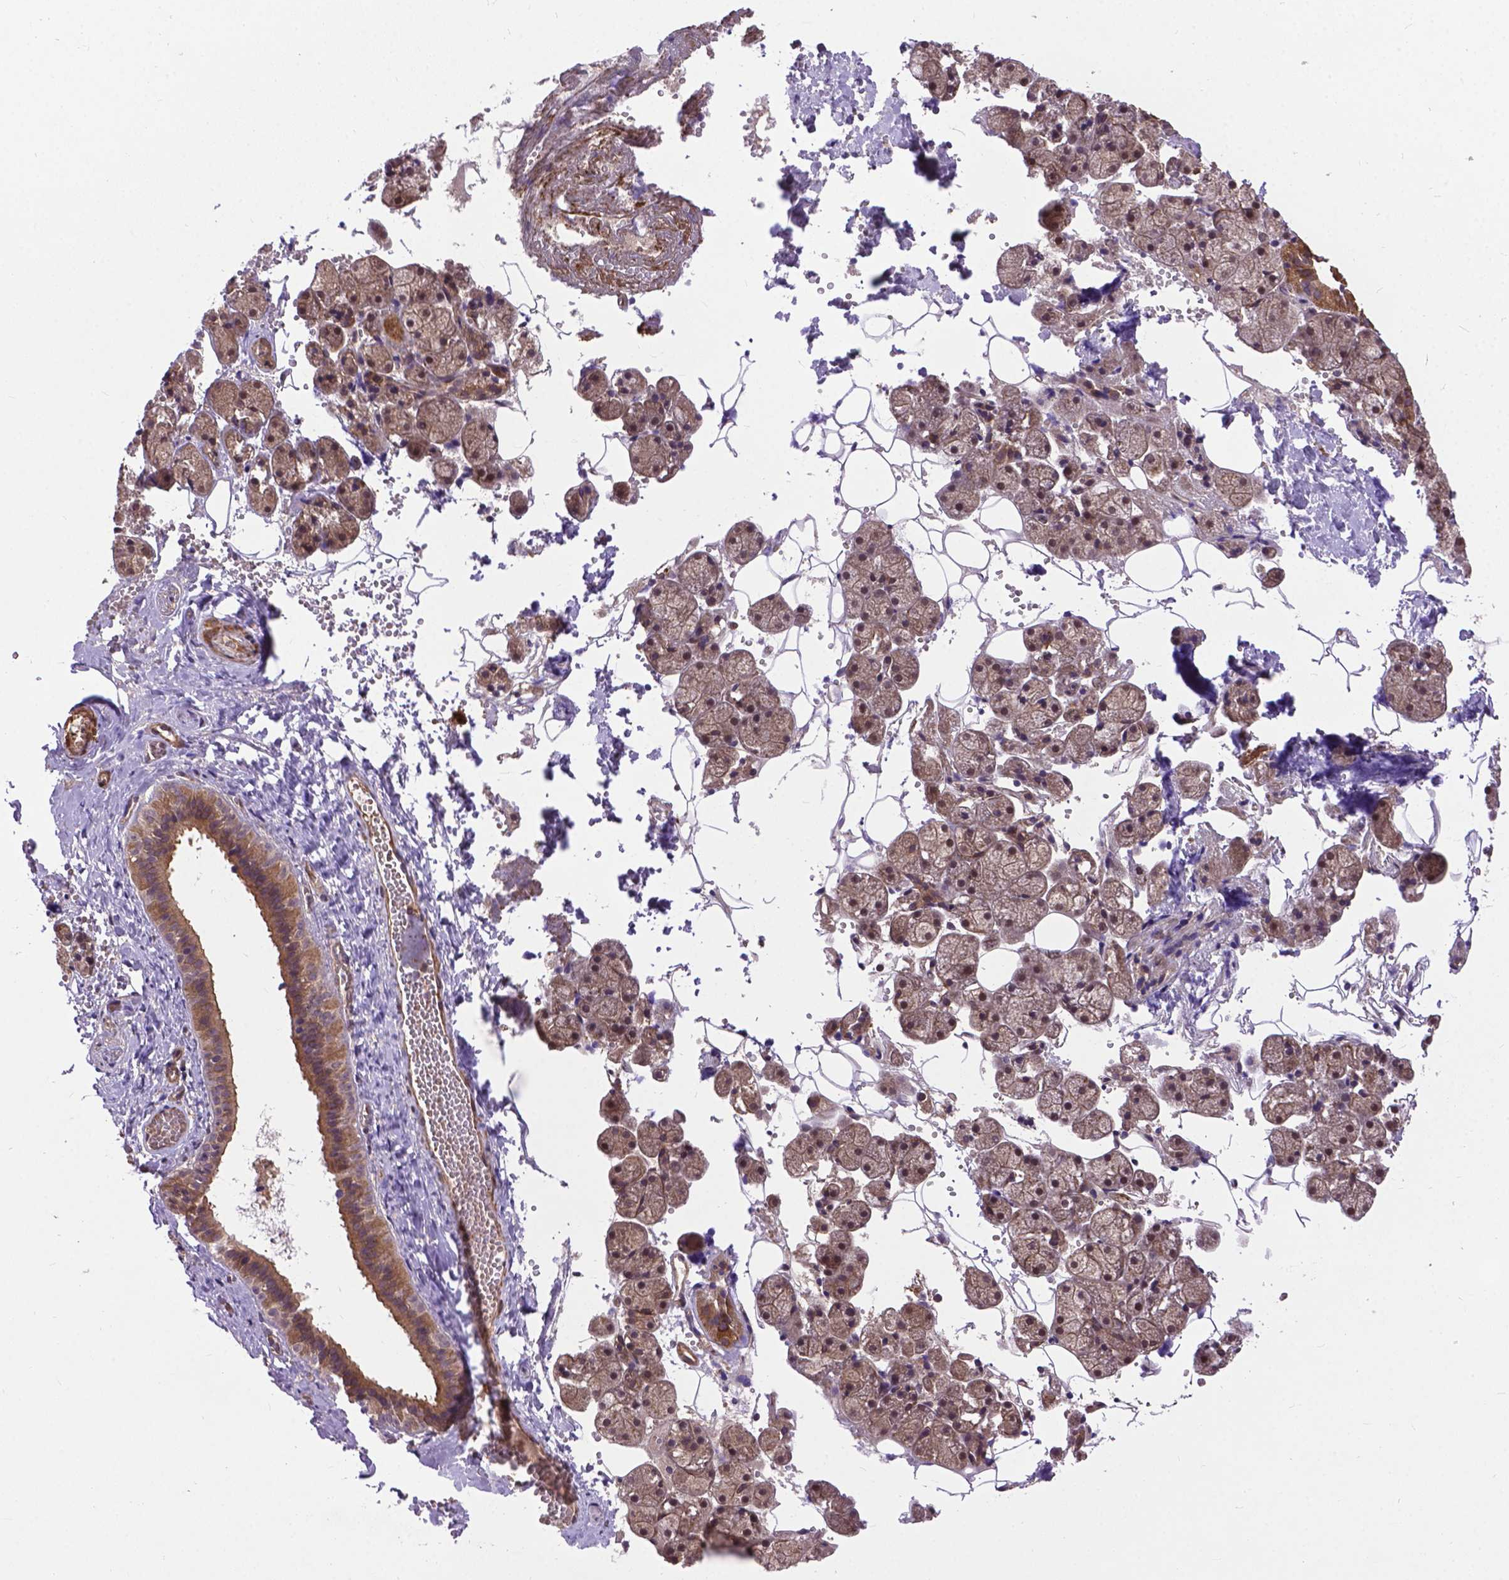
{"staining": {"intensity": "moderate", "quantity": ">75%", "location": "cytoplasmic/membranous,nuclear"}, "tissue": "salivary gland", "cell_type": "Glandular cells", "image_type": "normal", "snomed": [{"axis": "morphology", "description": "Normal tissue, NOS"}, {"axis": "topography", "description": "Salivary gland"}], "caption": "Immunohistochemical staining of normal human salivary gland displays medium levels of moderate cytoplasmic/membranous,nuclear staining in approximately >75% of glandular cells.", "gene": "ZNF616", "patient": {"sex": "male", "age": 38}}